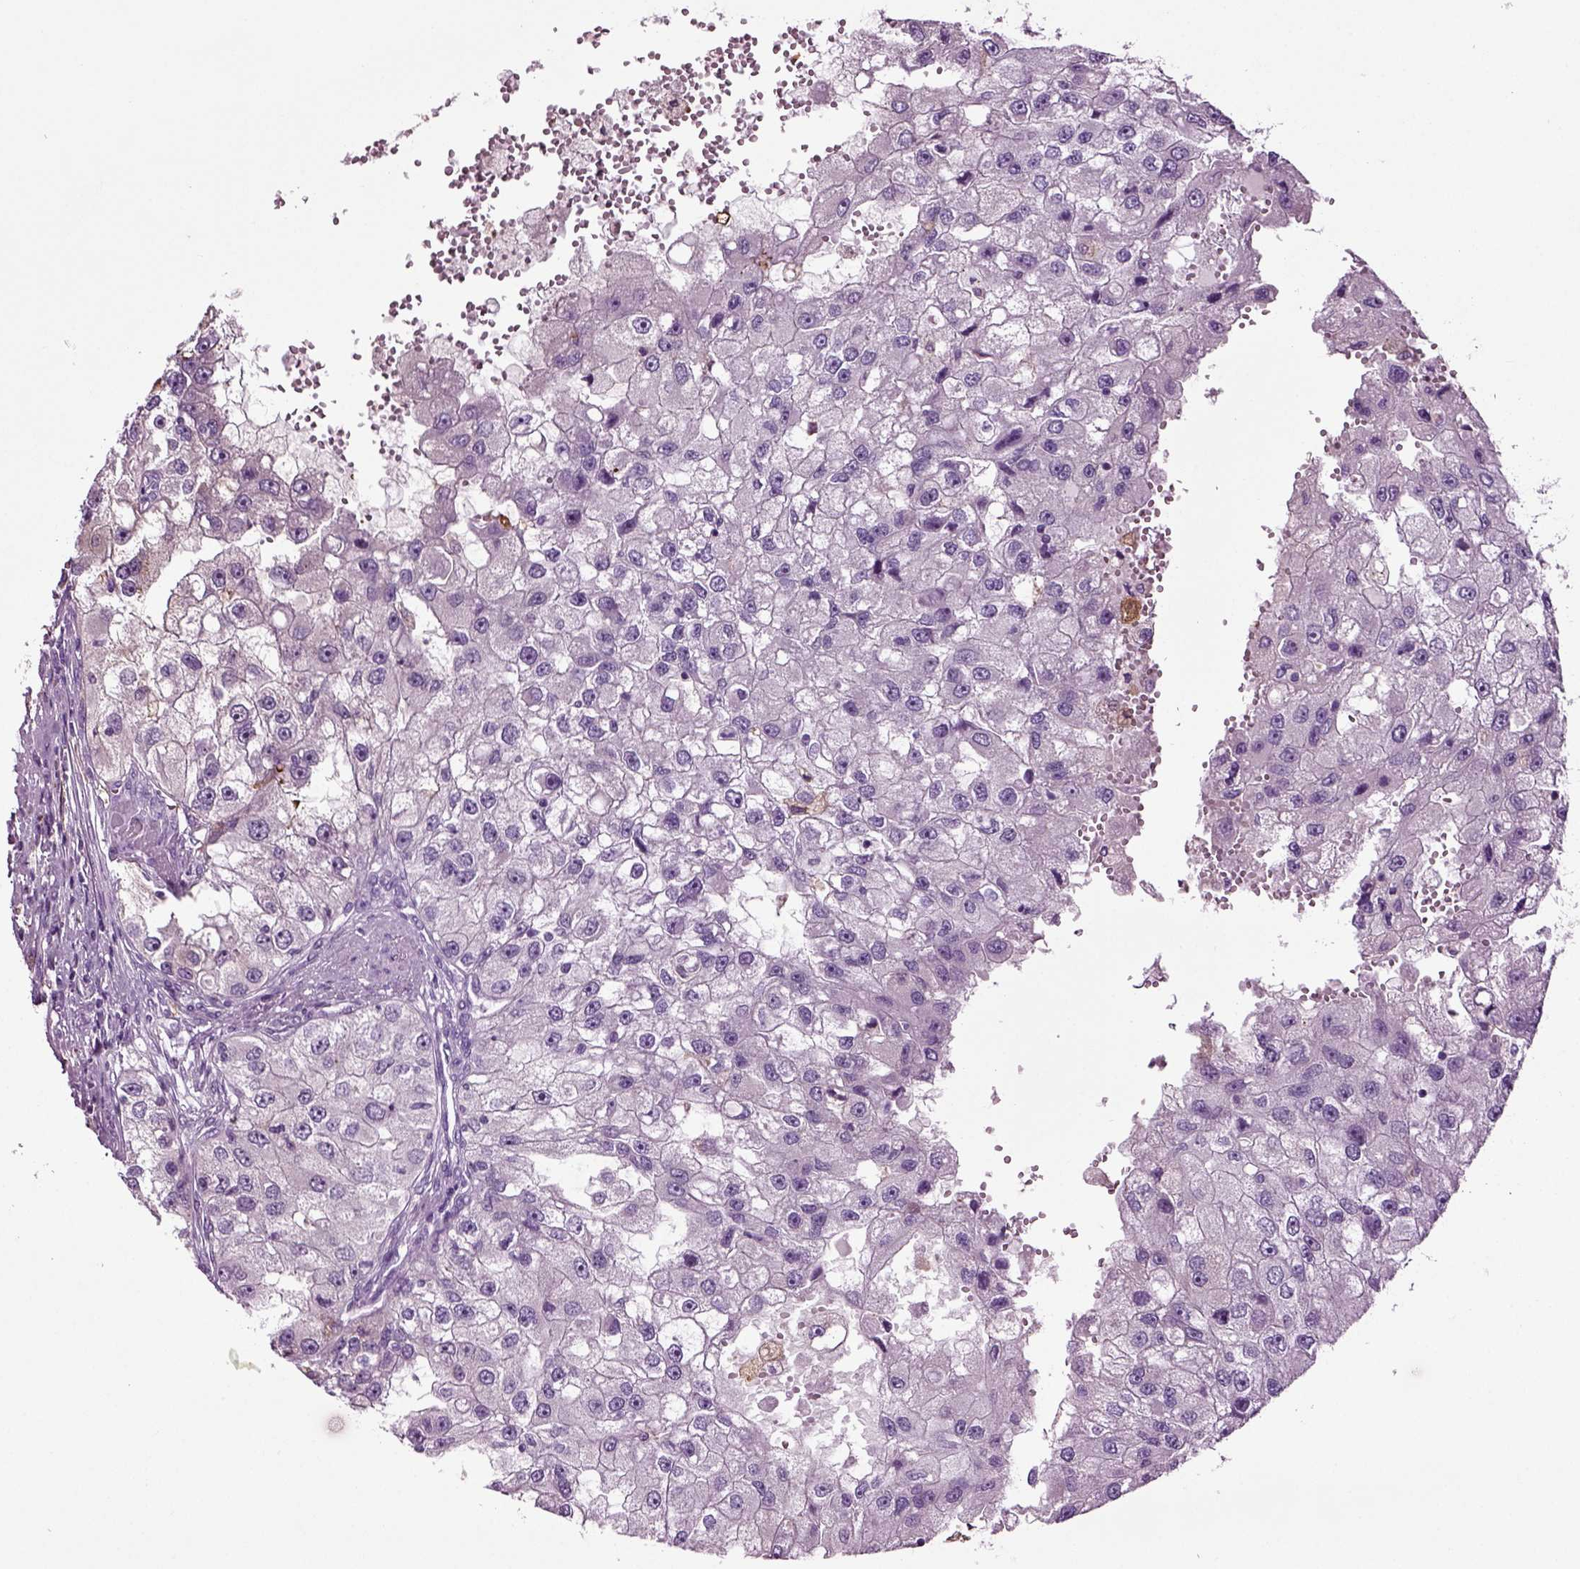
{"staining": {"intensity": "negative", "quantity": "none", "location": "none"}, "tissue": "renal cancer", "cell_type": "Tumor cells", "image_type": "cancer", "snomed": [{"axis": "morphology", "description": "Adenocarcinoma, NOS"}, {"axis": "topography", "description": "Kidney"}], "caption": "A high-resolution micrograph shows immunohistochemistry staining of adenocarcinoma (renal), which shows no significant staining in tumor cells.", "gene": "DNAH10", "patient": {"sex": "male", "age": 63}}